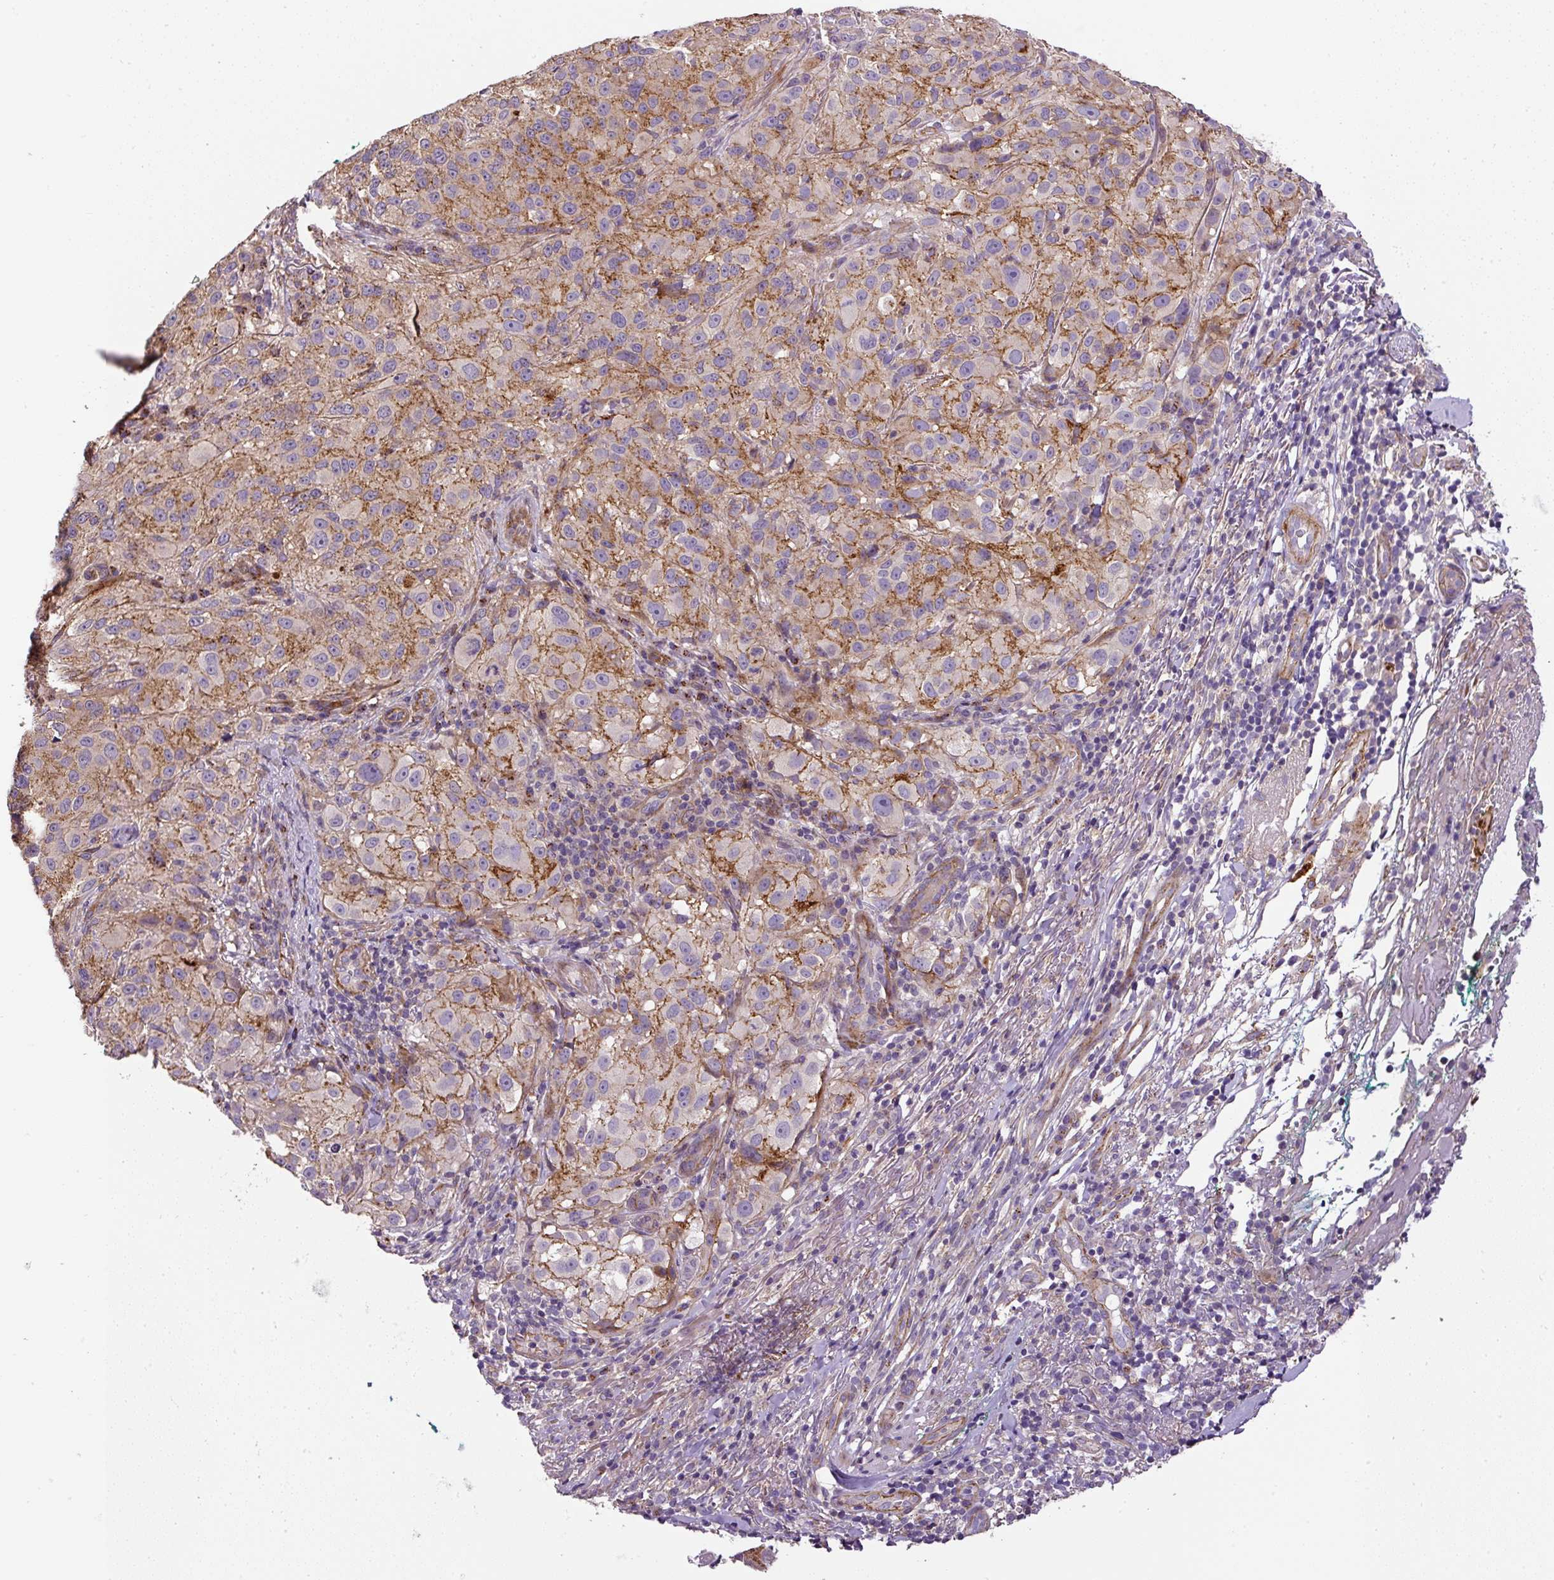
{"staining": {"intensity": "moderate", "quantity": "25%-75%", "location": "cytoplasmic/membranous"}, "tissue": "melanoma", "cell_type": "Tumor cells", "image_type": "cancer", "snomed": [{"axis": "morphology", "description": "Necrosis, NOS"}, {"axis": "morphology", "description": "Malignant melanoma, NOS"}, {"axis": "topography", "description": "Skin"}], "caption": "IHC staining of malignant melanoma, which reveals medium levels of moderate cytoplasmic/membranous staining in approximately 25%-75% of tumor cells indicating moderate cytoplasmic/membranous protein expression. The staining was performed using DAB (3,3'-diaminobenzidine) (brown) for protein detection and nuclei were counterstained in hematoxylin (blue).", "gene": "RNF170", "patient": {"sex": "female", "age": 87}}